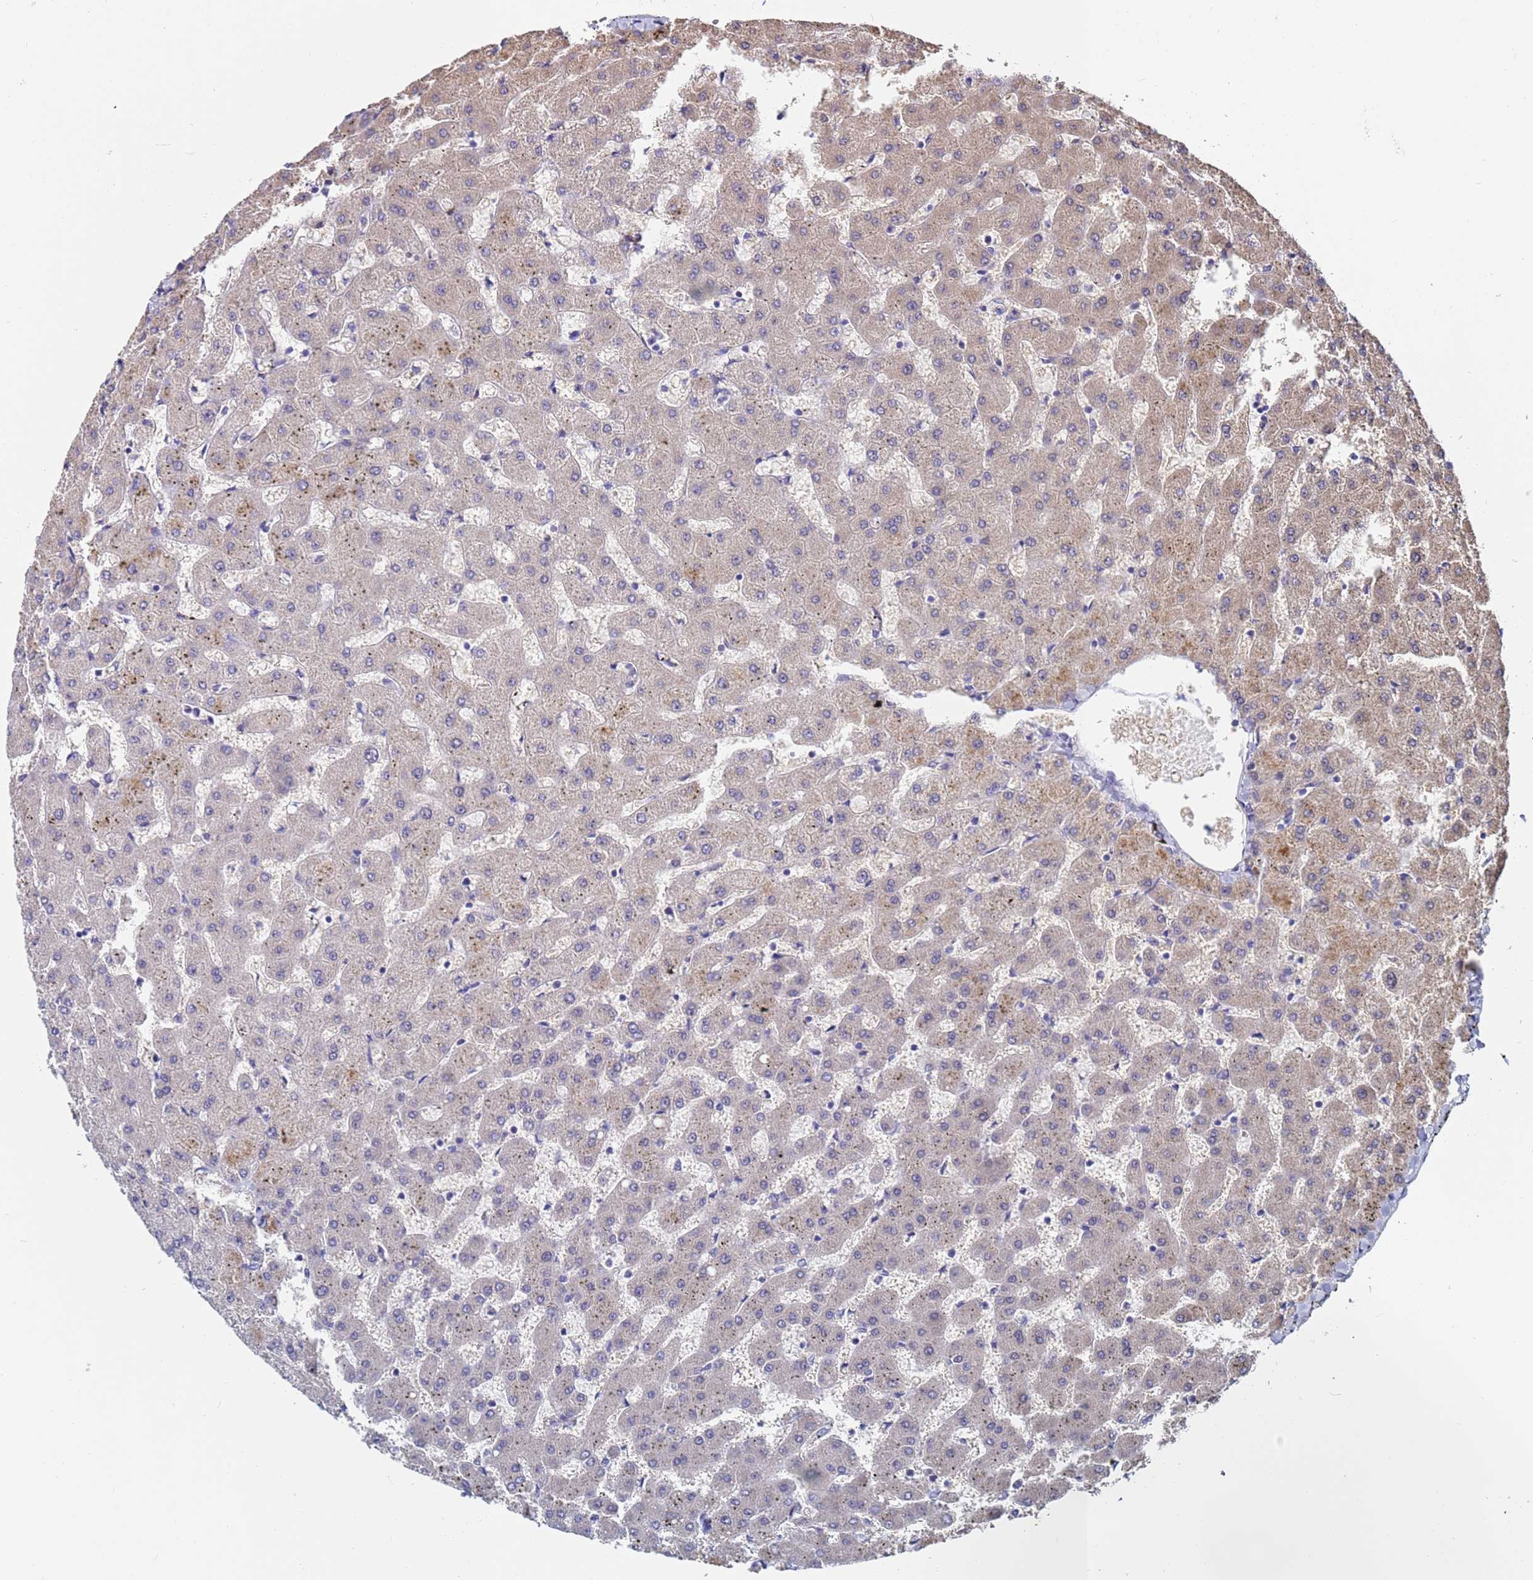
{"staining": {"intensity": "negative", "quantity": "none", "location": "none"}, "tissue": "liver", "cell_type": "Cholangiocytes", "image_type": "normal", "snomed": [{"axis": "morphology", "description": "Normal tissue, NOS"}, {"axis": "topography", "description": "Liver"}], "caption": "IHC image of benign liver: human liver stained with DAB (3,3'-diaminobenzidine) reveals no significant protein positivity in cholangiocytes.", "gene": "C5orf34", "patient": {"sex": "female", "age": 63}}